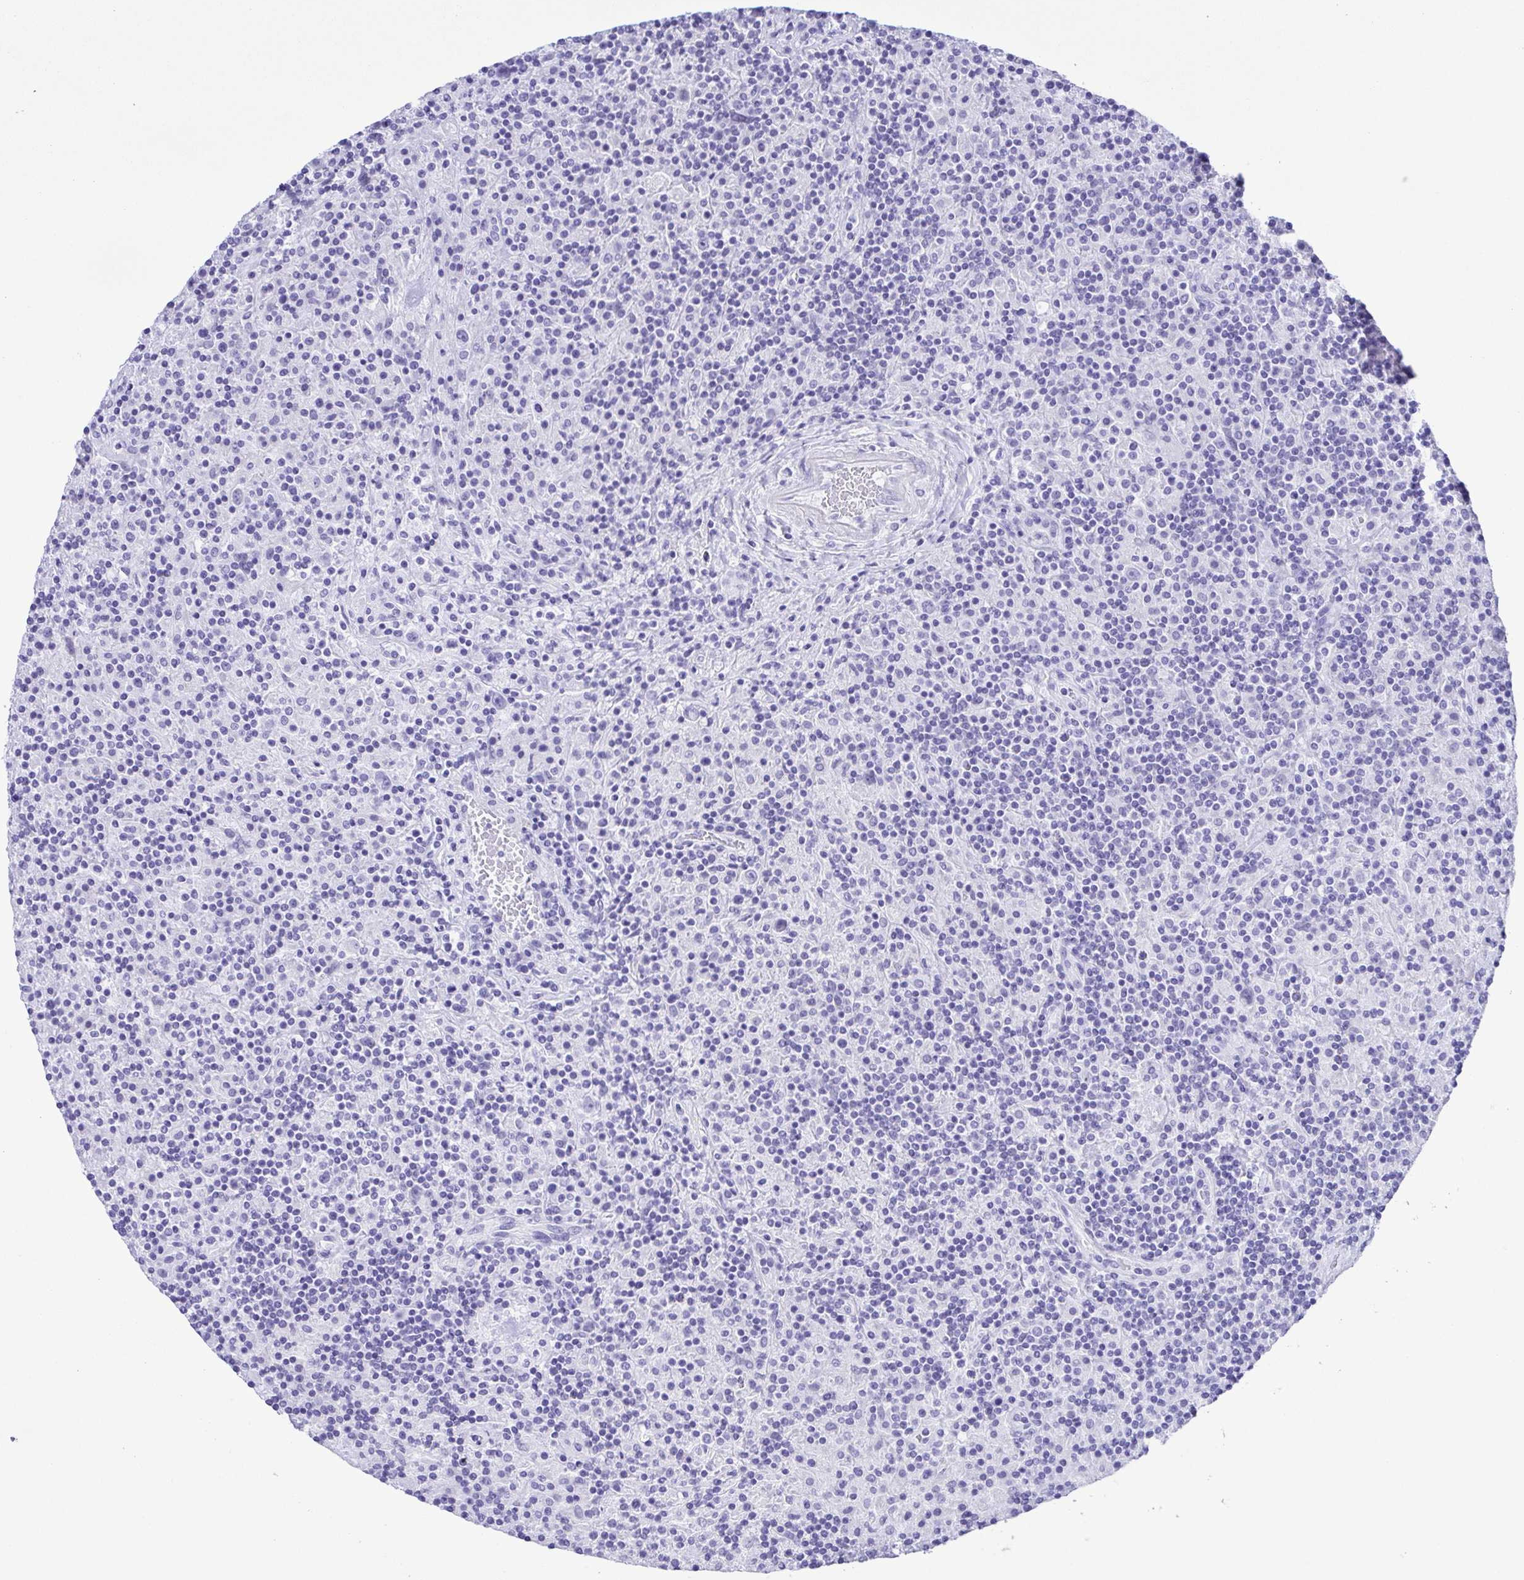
{"staining": {"intensity": "negative", "quantity": "none", "location": "none"}, "tissue": "lymphoma", "cell_type": "Tumor cells", "image_type": "cancer", "snomed": [{"axis": "morphology", "description": "Hodgkin's disease, NOS"}, {"axis": "topography", "description": "Lymph node"}], "caption": "Immunohistochemical staining of human lymphoma exhibits no significant expression in tumor cells.", "gene": "PAK3", "patient": {"sex": "male", "age": 70}}